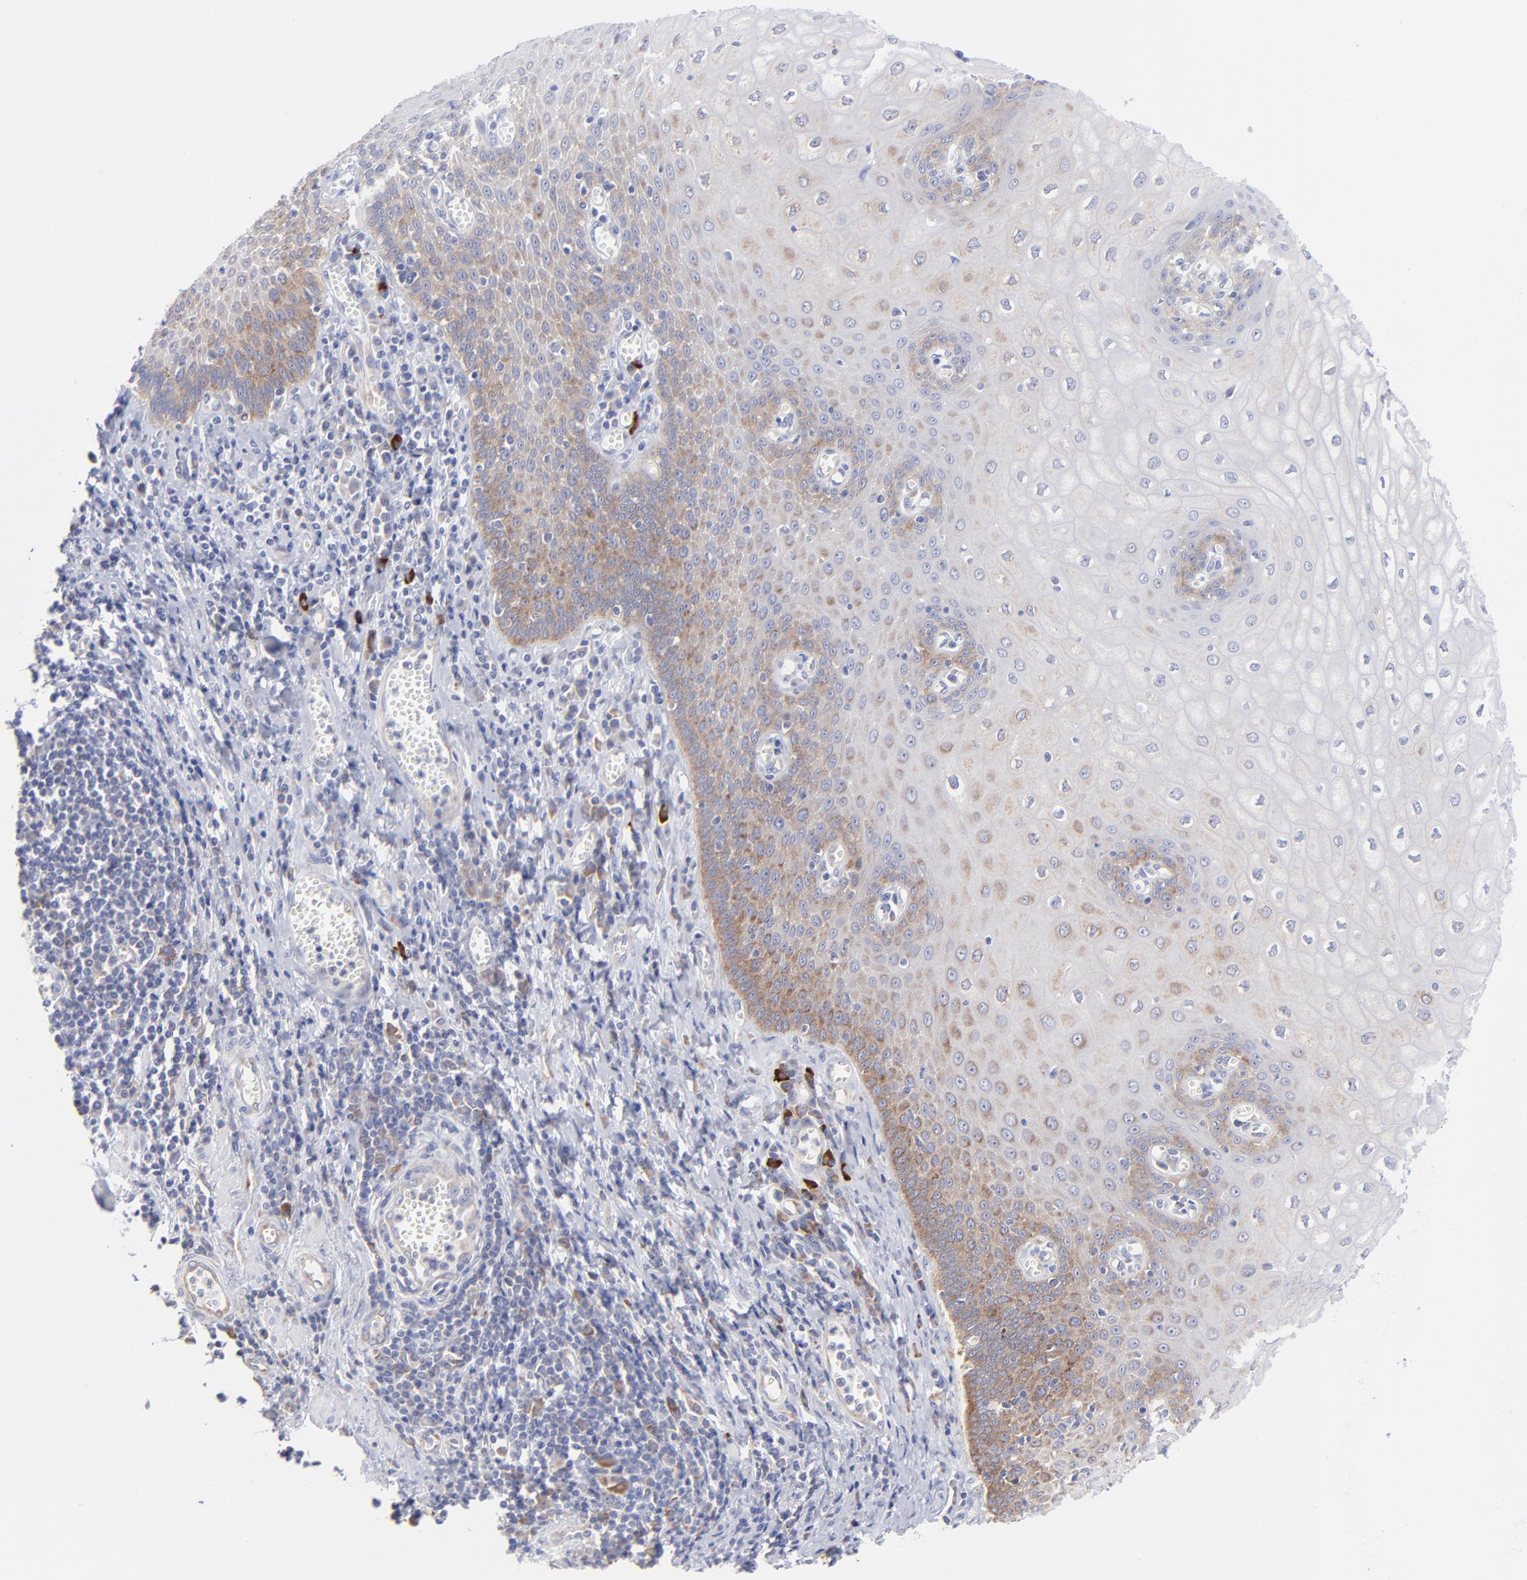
{"staining": {"intensity": "moderate", "quantity": "<25%", "location": "cytoplasmic/membranous"}, "tissue": "esophagus", "cell_type": "Squamous epithelial cells", "image_type": "normal", "snomed": [{"axis": "morphology", "description": "Normal tissue, NOS"}, {"axis": "morphology", "description": "Squamous cell carcinoma, NOS"}, {"axis": "topography", "description": "Esophagus"}], "caption": "IHC of unremarkable esophagus exhibits low levels of moderate cytoplasmic/membranous staining in approximately <25% of squamous epithelial cells. (Stains: DAB (3,3'-diaminobenzidine) in brown, nuclei in blue, Microscopy: brightfield microscopy at high magnification).", "gene": "EIF2AK2", "patient": {"sex": "male", "age": 65}}